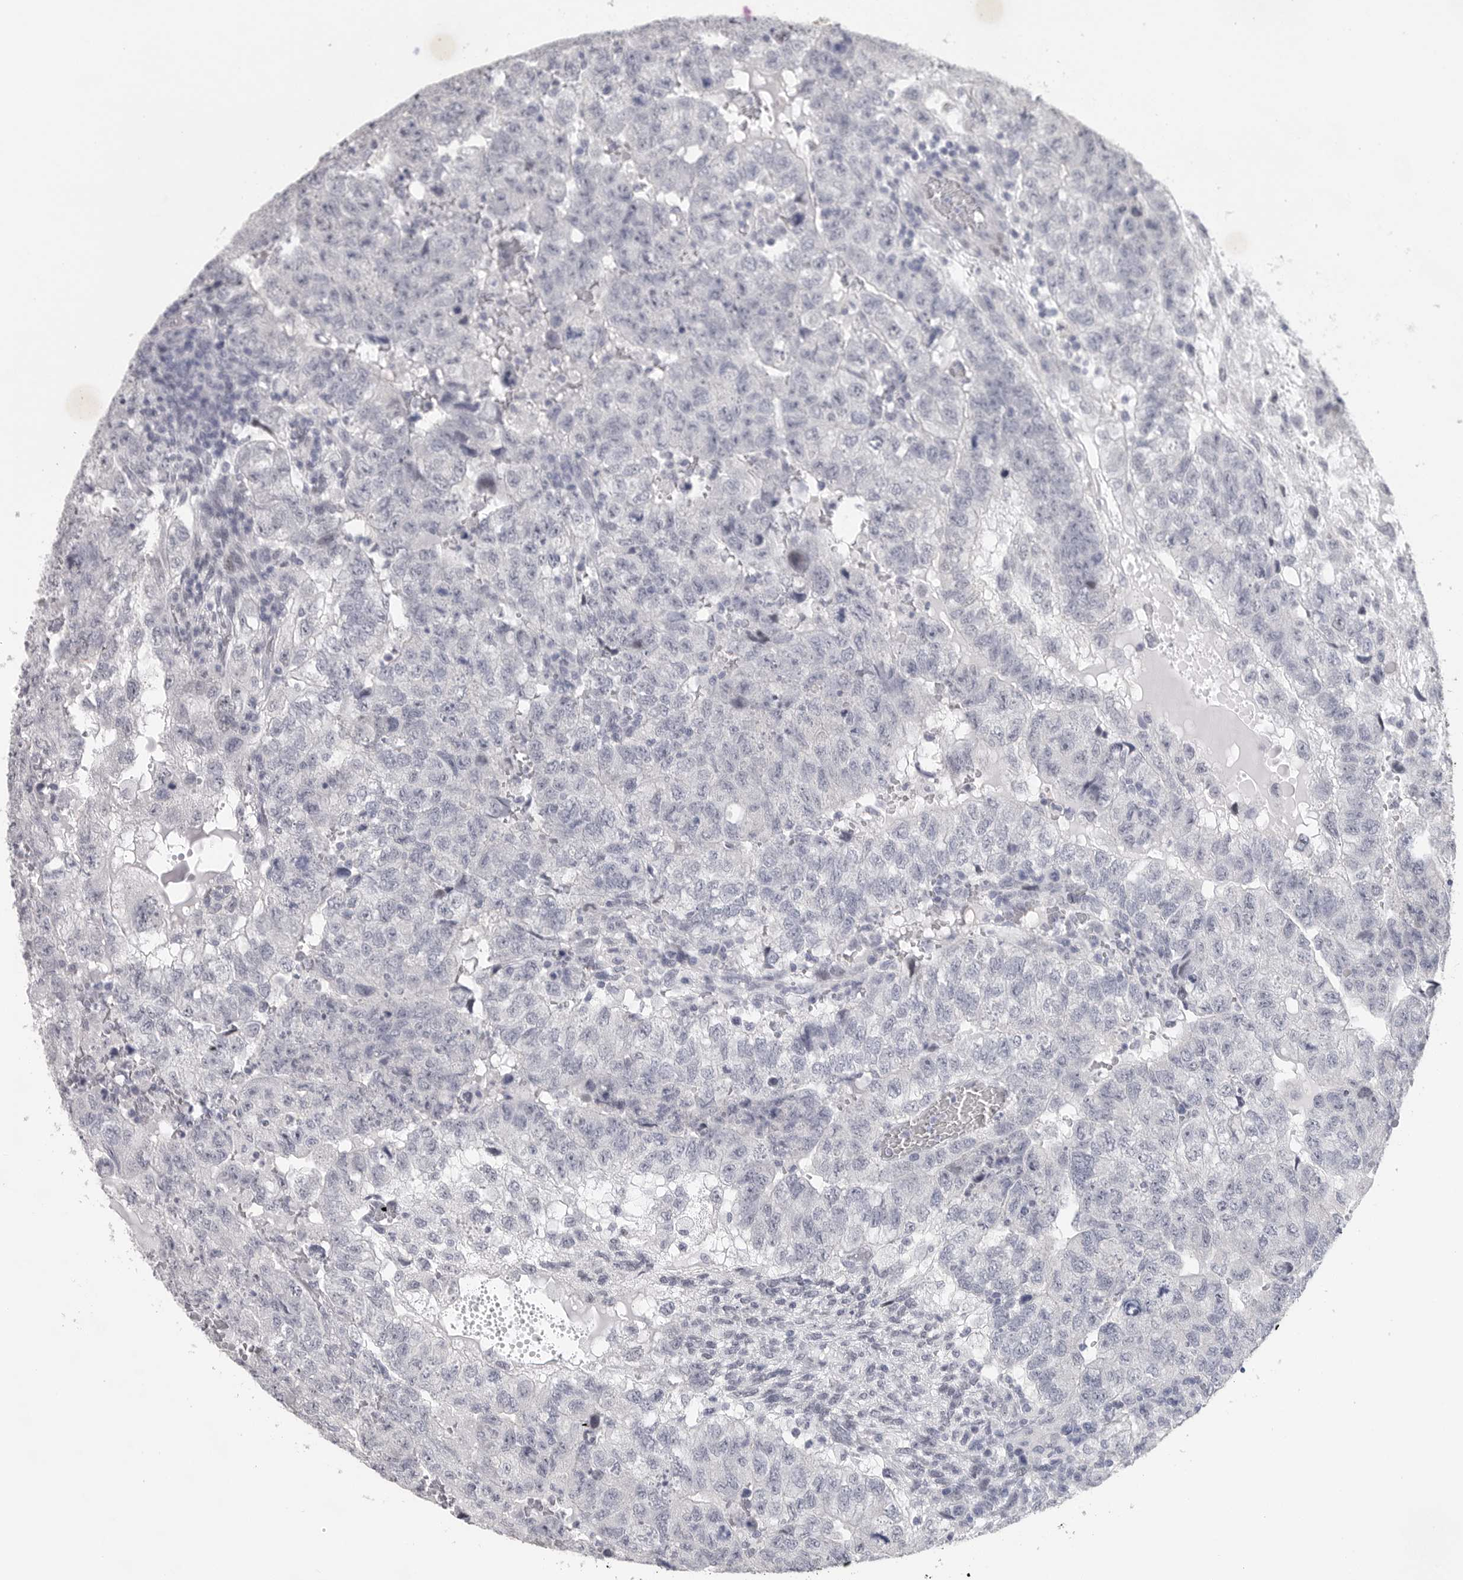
{"staining": {"intensity": "negative", "quantity": "none", "location": "none"}, "tissue": "testis cancer", "cell_type": "Tumor cells", "image_type": "cancer", "snomed": [{"axis": "morphology", "description": "Carcinoma, Embryonal, NOS"}, {"axis": "topography", "description": "Testis"}], "caption": "A photomicrograph of human testis embryonal carcinoma is negative for staining in tumor cells.", "gene": "TNR", "patient": {"sex": "male", "age": 36}}